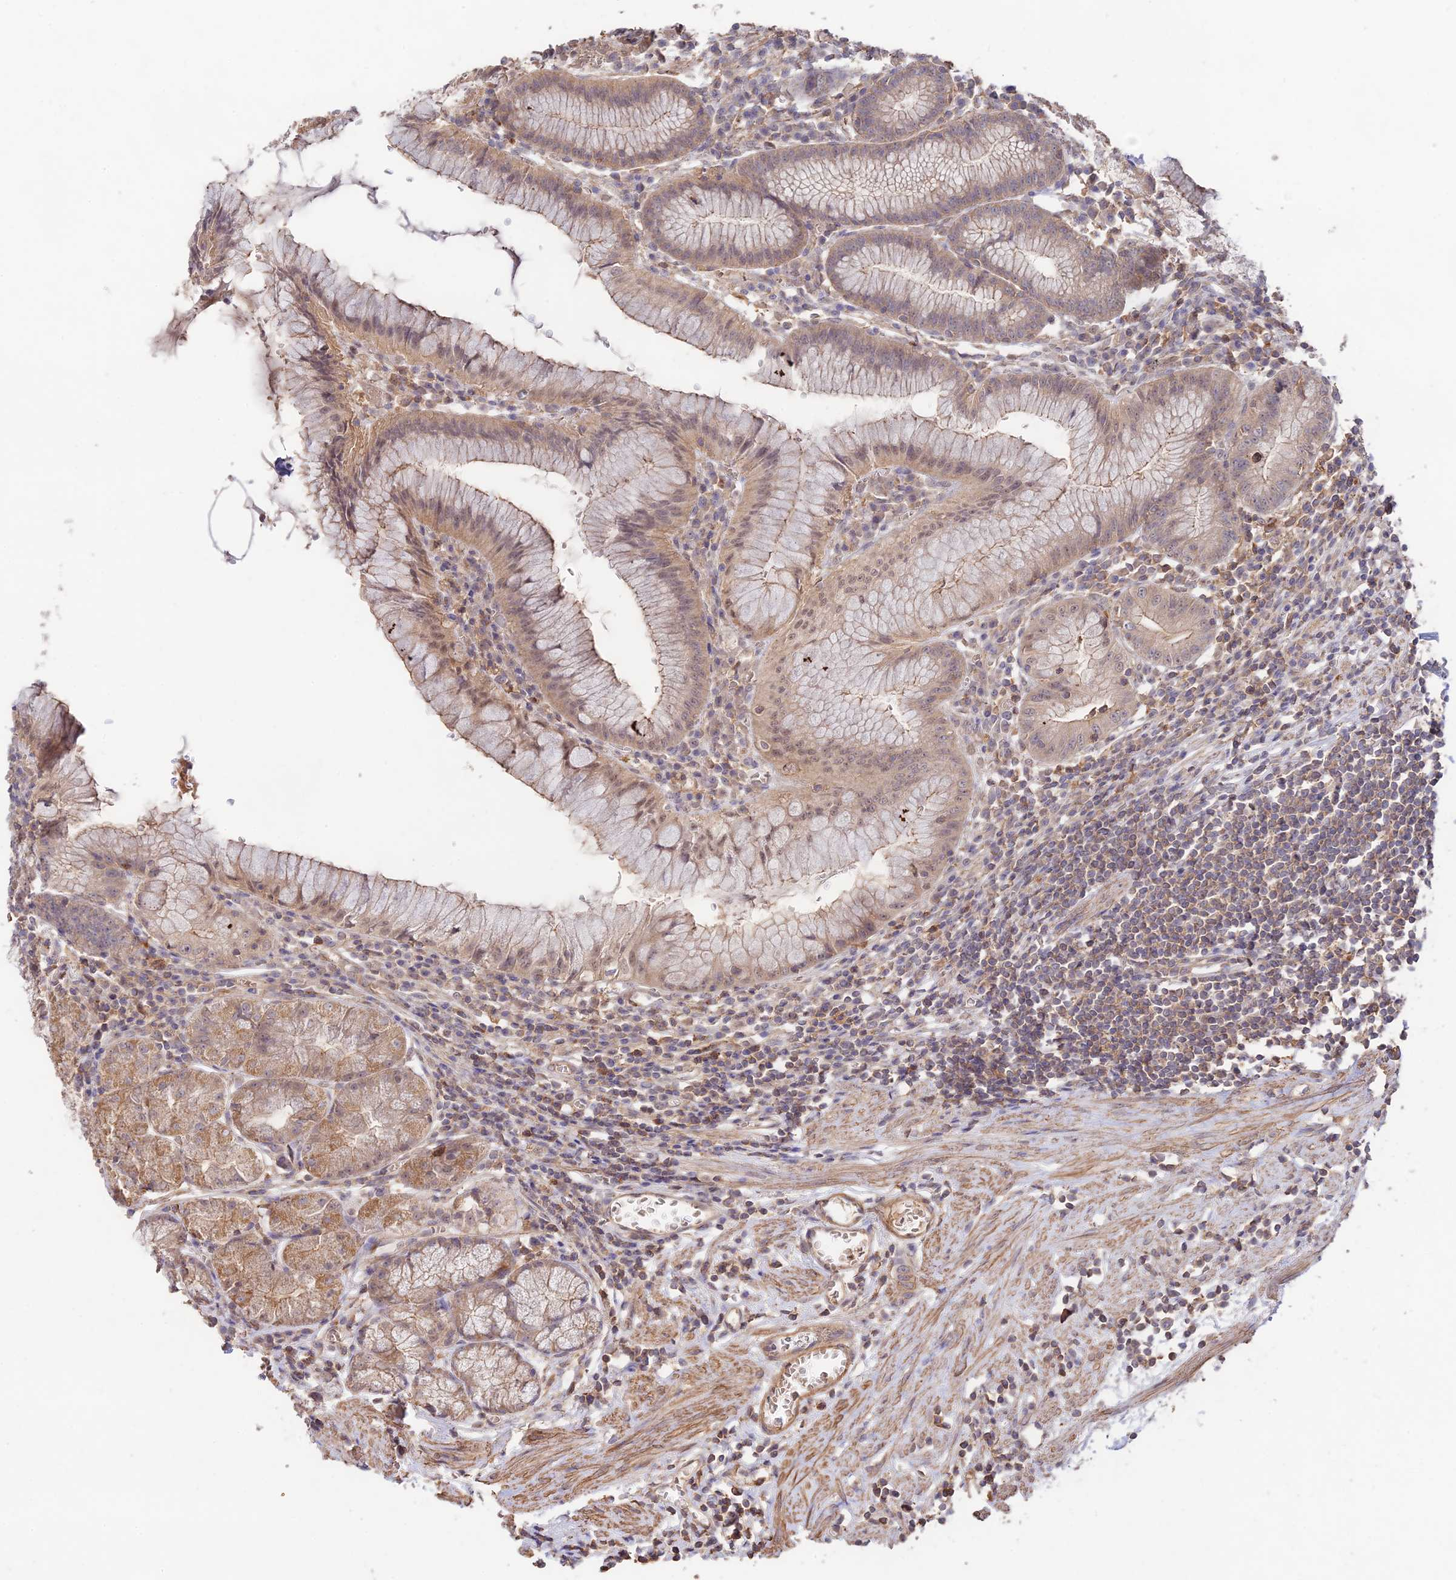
{"staining": {"intensity": "weak", "quantity": ">75%", "location": "cytoplasmic/membranous,nuclear"}, "tissue": "stomach", "cell_type": "Glandular cells", "image_type": "normal", "snomed": [{"axis": "morphology", "description": "Normal tissue, NOS"}, {"axis": "topography", "description": "Stomach"}], "caption": "Weak cytoplasmic/membranous,nuclear staining for a protein is appreciated in about >75% of glandular cells of normal stomach using immunohistochemistry (IHC).", "gene": "CLCF1", "patient": {"sex": "male", "age": 55}}